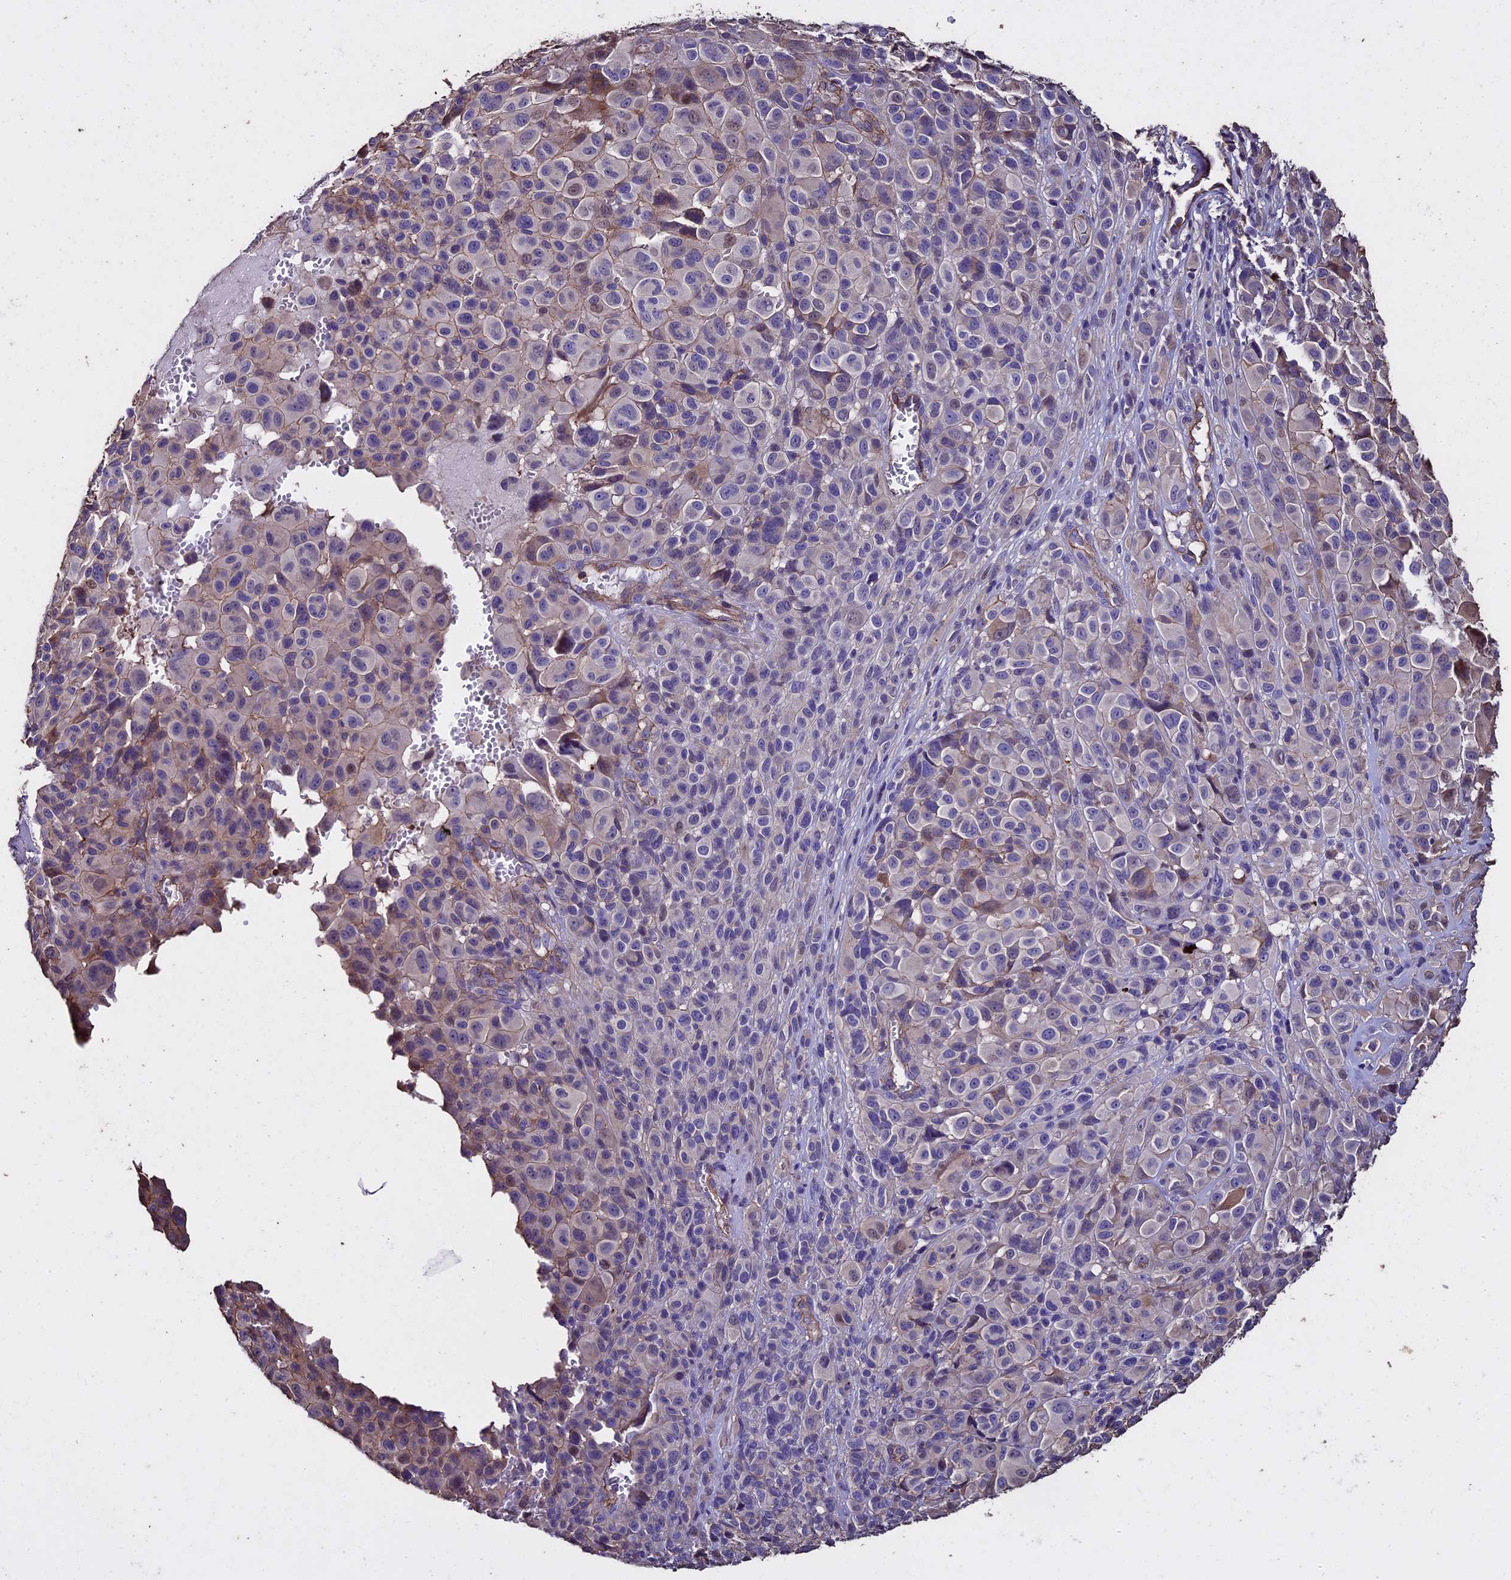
{"staining": {"intensity": "weak", "quantity": "<25%", "location": "cytoplasmic/membranous"}, "tissue": "melanoma", "cell_type": "Tumor cells", "image_type": "cancer", "snomed": [{"axis": "morphology", "description": "Malignant melanoma, NOS"}, {"axis": "topography", "description": "Skin of trunk"}], "caption": "This image is of melanoma stained with IHC to label a protein in brown with the nuclei are counter-stained blue. There is no expression in tumor cells.", "gene": "USB1", "patient": {"sex": "male", "age": 71}}